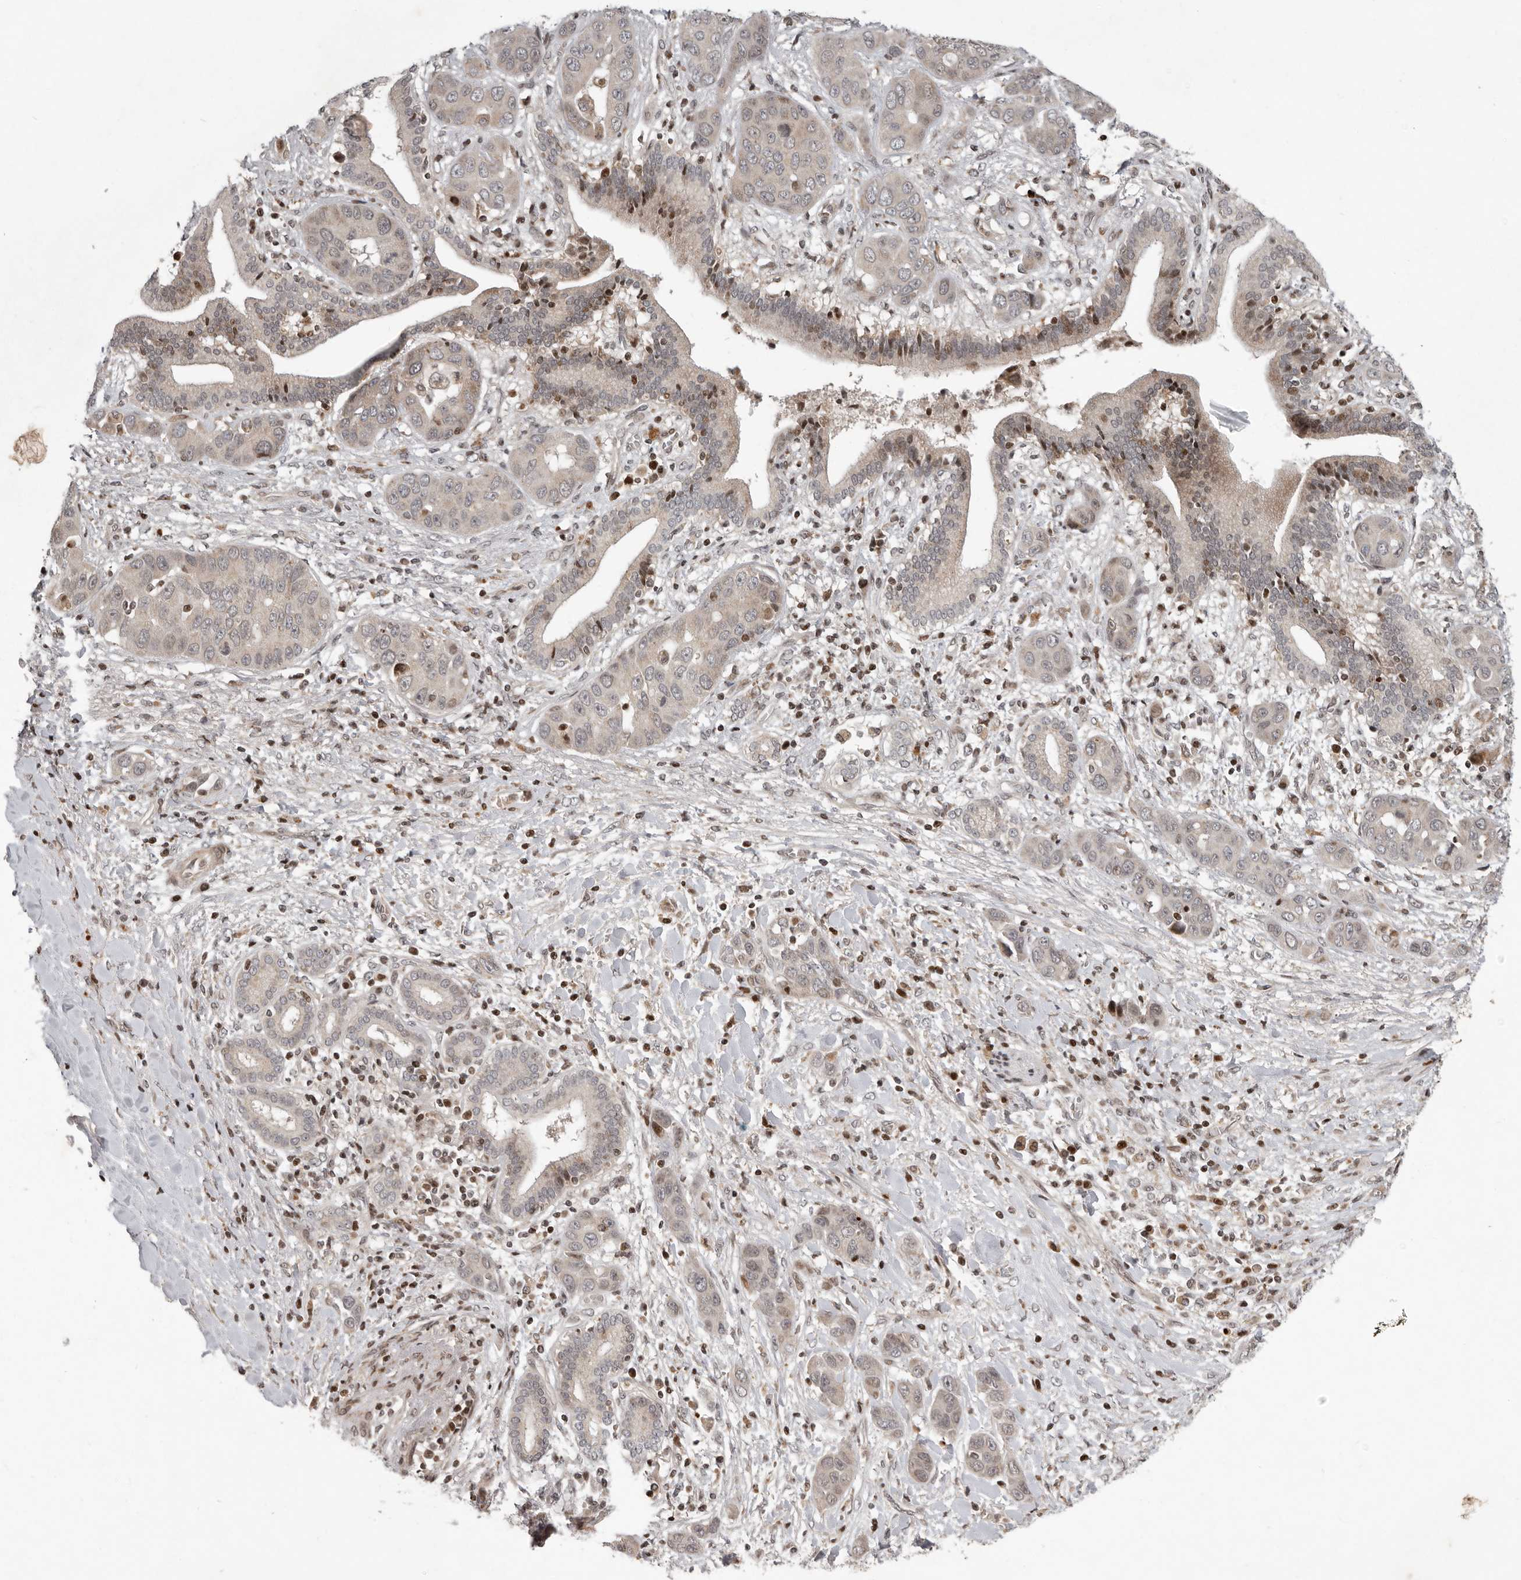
{"staining": {"intensity": "weak", "quantity": "25%-75%", "location": "nuclear"}, "tissue": "liver cancer", "cell_type": "Tumor cells", "image_type": "cancer", "snomed": [{"axis": "morphology", "description": "Cholangiocarcinoma"}, {"axis": "topography", "description": "Liver"}], "caption": "High-magnification brightfield microscopy of liver cancer (cholangiocarcinoma) stained with DAB (brown) and counterstained with hematoxylin (blue). tumor cells exhibit weak nuclear expression is identified in approximately25%-75% of cells. (brown staining indicates protein expression, while blue staining denotes nuclei).", "gene": "RABIF", "patient": {"sex": "female", "age": 52}}